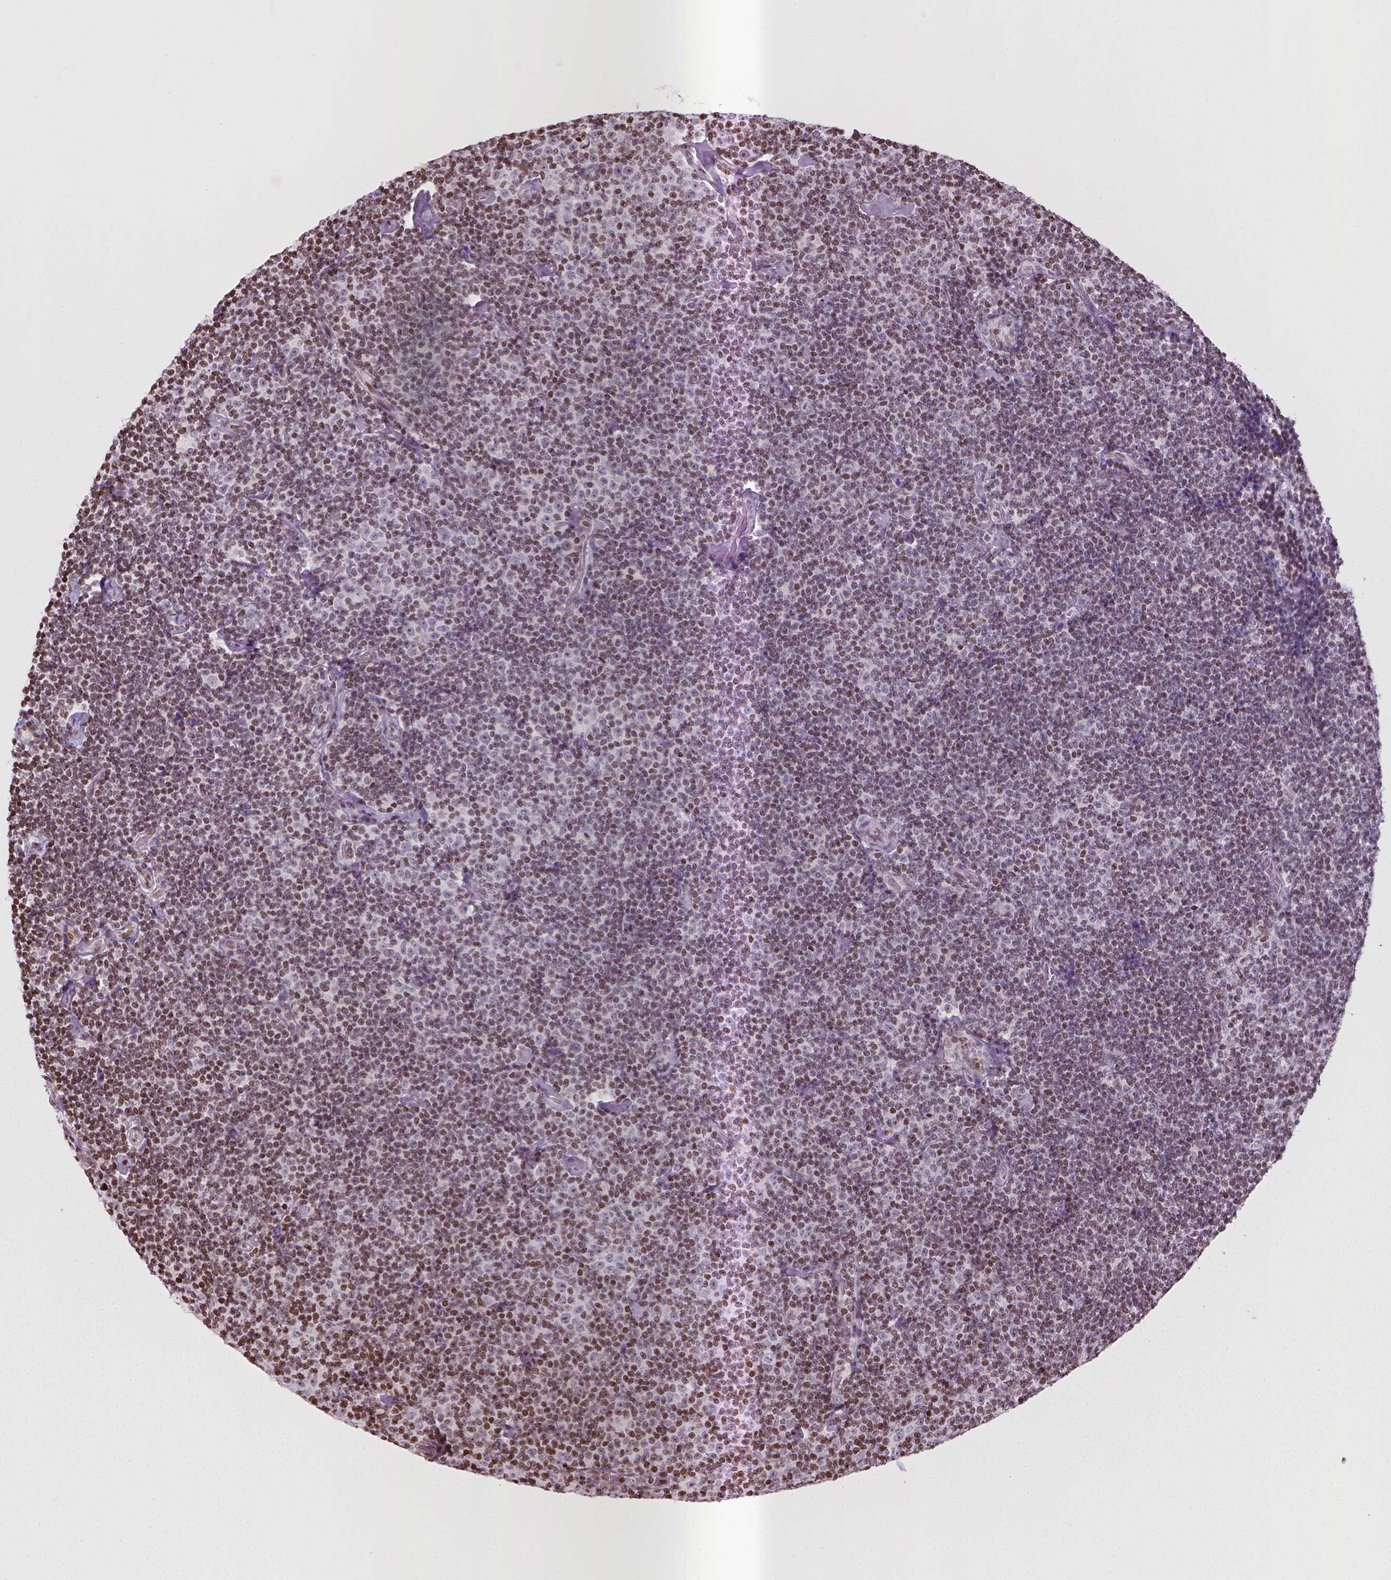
{"staining": {"intensity": "moderate", "quantity": "25%-75%", "location": "nuclear"}, "tissue": "lymphoma", "cell_type": "Tumor cells", "image_type": "cancer", "snomed": [{"axis": "morphology", "description": "Malignant lymphoma, non-Hodgkin's type, Low grade"}, {"axis": "topography", "description": "Lymph node"}], "caption": "Low-grade malignant lymphoma, non-Hodgkin's type was stained to show a protein in brown. There is medium levels of moderate nuclear expression in approximately 25%-75% of tumor cells.", "gene": "PIP4K2A", "patient": {"sex": "male", "age": 81}}